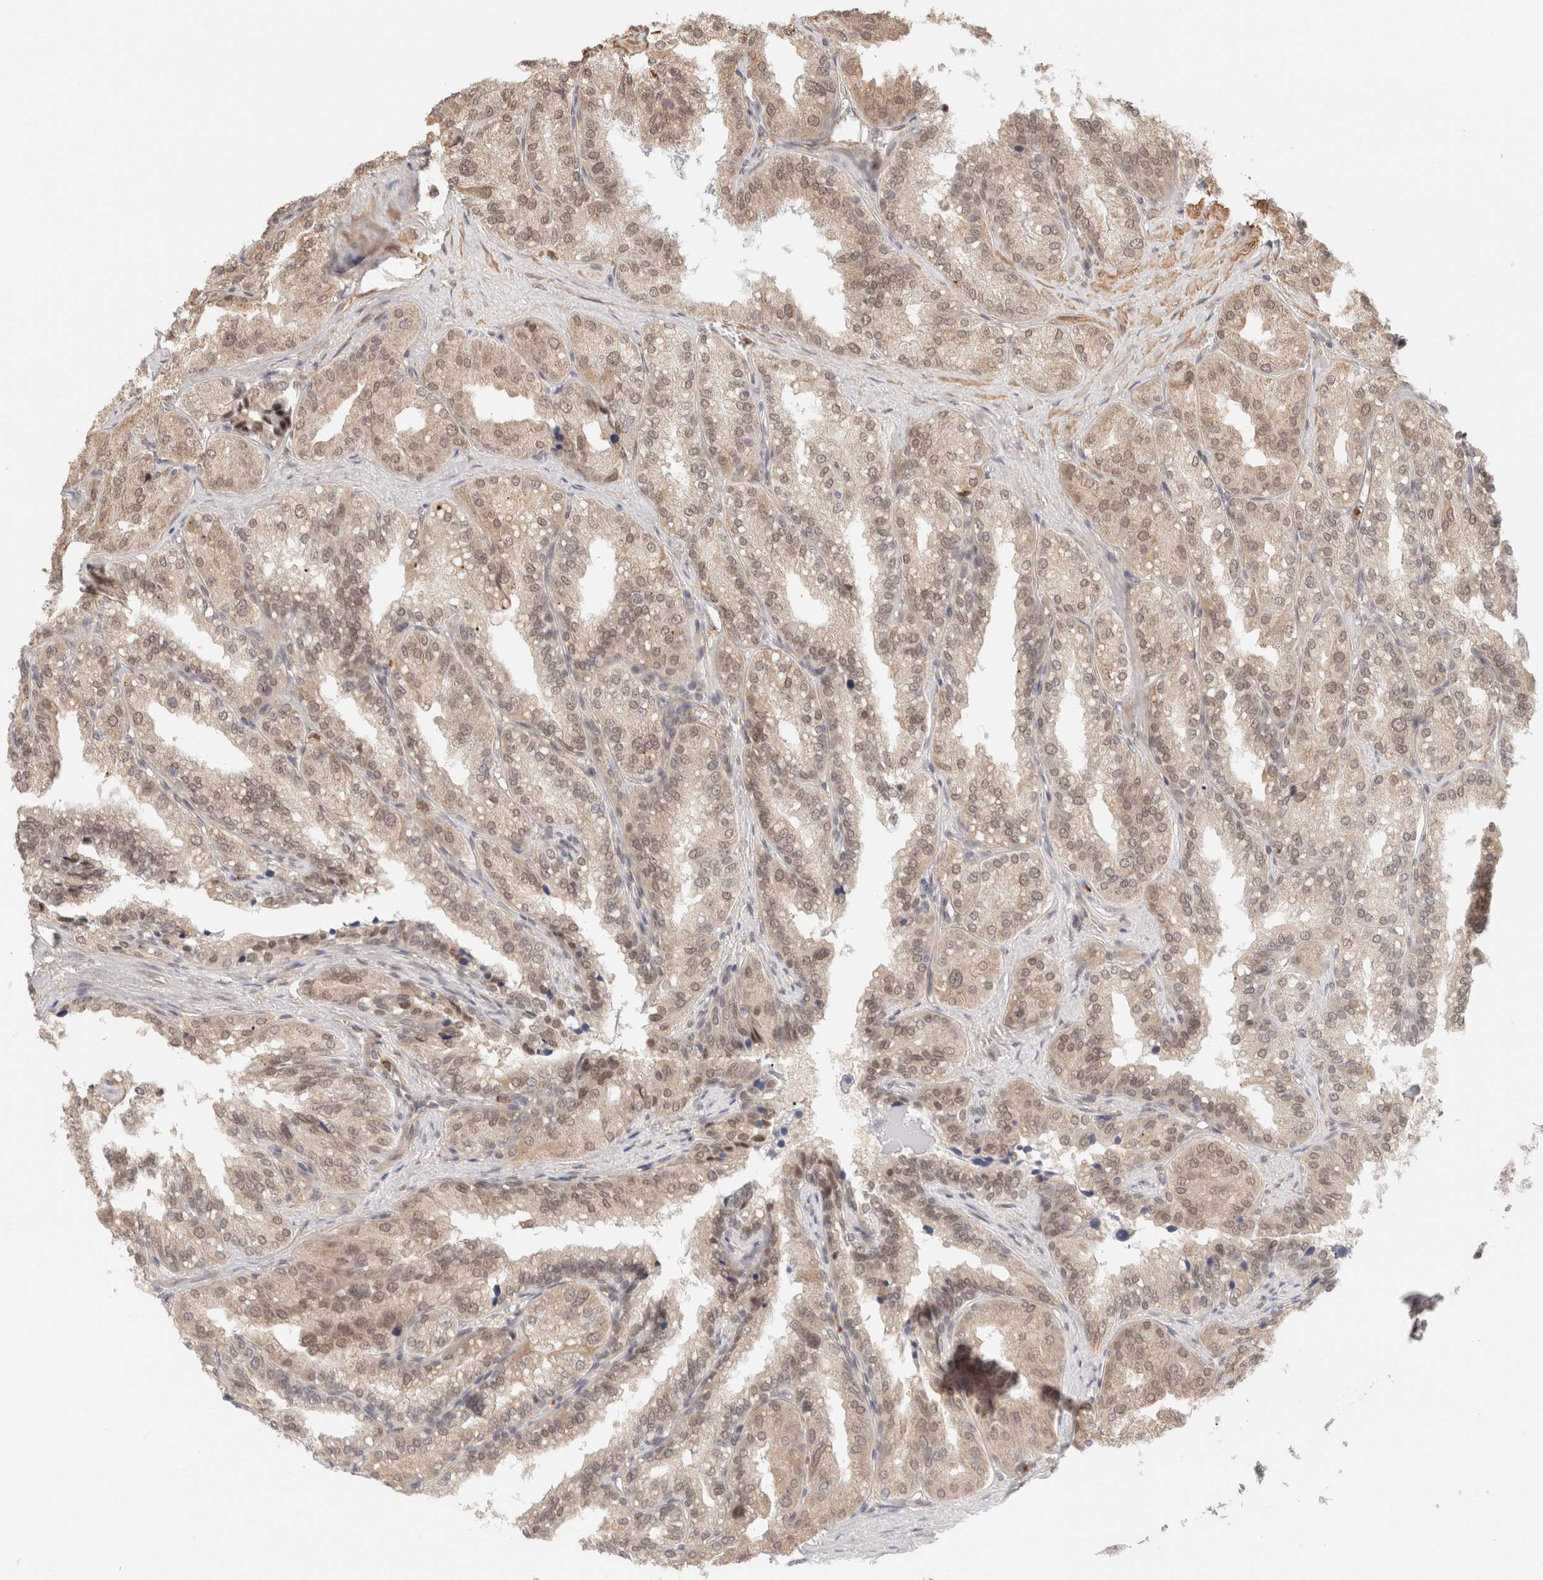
{"staining": {"intensity": "weak", "quantity": ">75%", "location": "cytoplasmic/membranous,nuclear"}, "tissue": "seminal vesicle", "cell_type": "Glandular cells", "image_type": "normal", "snomed": [{"axis": "morphology", "description": "Normal tissue, NOS"}, {"axis": "topography", "description": "Prostate"}, {"axis": "topography", "description": "Seminal veicle"}], "caption": "Immunohistochemistry of normal seminal vesicle exhibits low levels of weak cytoplasmic/membranous,nuclear positivity in about >75% of glandular cells. Using DAB (brown) and hematoxylin (blue) stains, captured at high magnification using brightfield microscopy.", "gene": "BRPF3", "patient": {"sex": "male", "age": 51}}